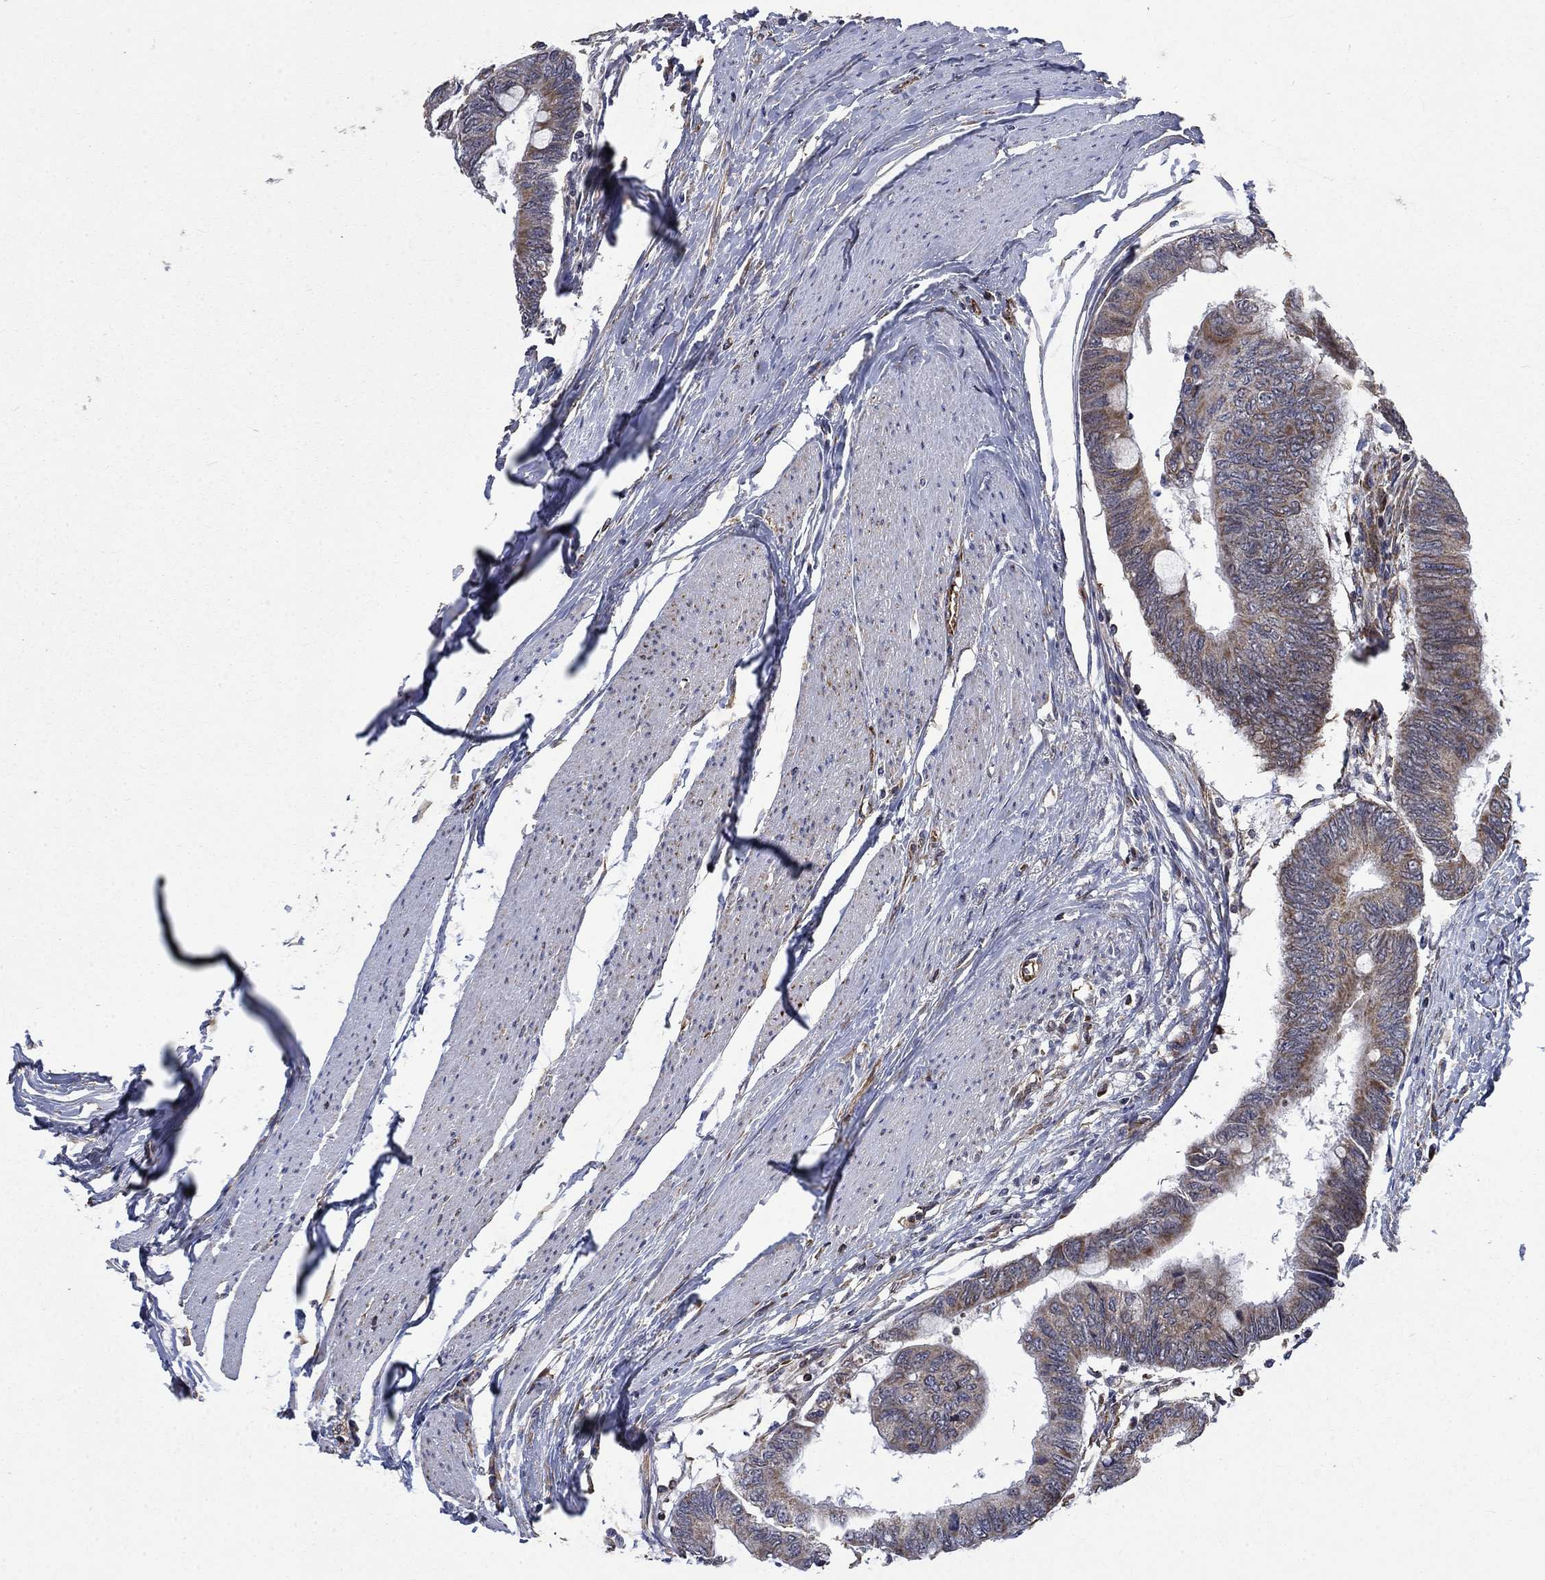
{"staining": {"intensity": "weak", "quantity": ">75%", "location": "cytoplasmic/membranous"}, "tissue": "colorectal cancer", "cell_type": "Tumor cells", "image_type": "cancer", "snomed": [{"axis": "morphology", "description": "Normal tissue, NOS"}, {"axis": "morphology", "description": "Adenocarcinoma, NOS"}, {"axis": "topography", "description": "Rectum"}, {"axis": "topography", "description": "Peripheral nerve tissue"}], "caption": "Brown immunohistochemical staining in colorectal cancer (adenocarcinoma) displays weak cytoplasmic/membranous expression in about >75% of tumor cells.", "gene": "NDUFC1", "patient": {"sex": "male", "age": 92}}